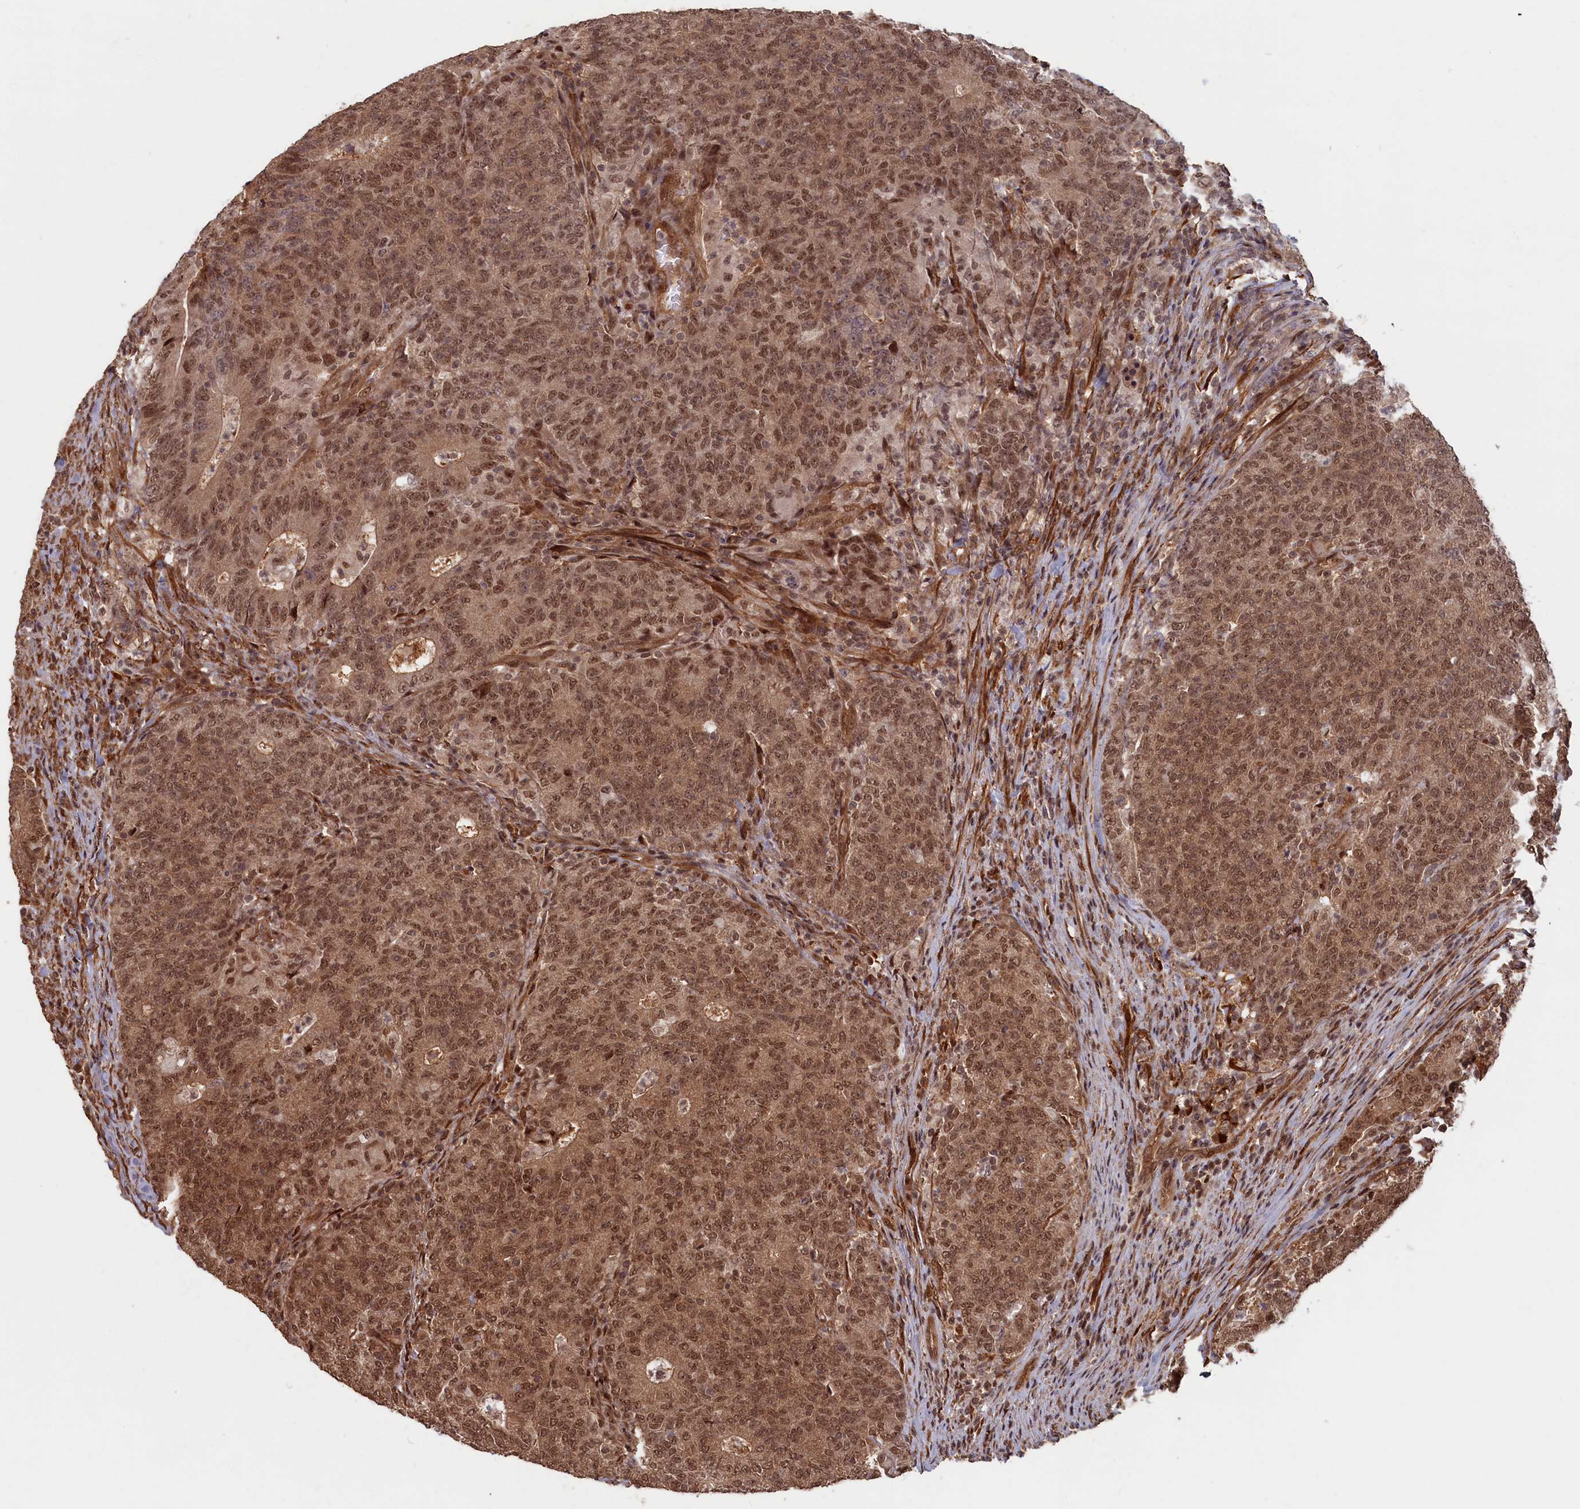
{"staining": {"intensity": "moderate", "quantity": ">75%", "location": "cytoplasmic/membranous,nuclear"}, "tissue": "colorectal cancer", "cell_type": "Tumor cells", "image_type": "cancer", "snomed": [{"axis": "morphology", "description": "Adenocarcinoma, NOS"}, {"axis": "topography", "description": "Colon"}], "caption": "High-power microscopy captured an immunohistochemistry (IHC) histopathology image of colorectal cancer, revealing moderate cytoplasmic/membranous and nuclear positivity in about >75% of tumor cells.", "gene": "HIF3A", "patient": {"sex": "female", "age": 75}}